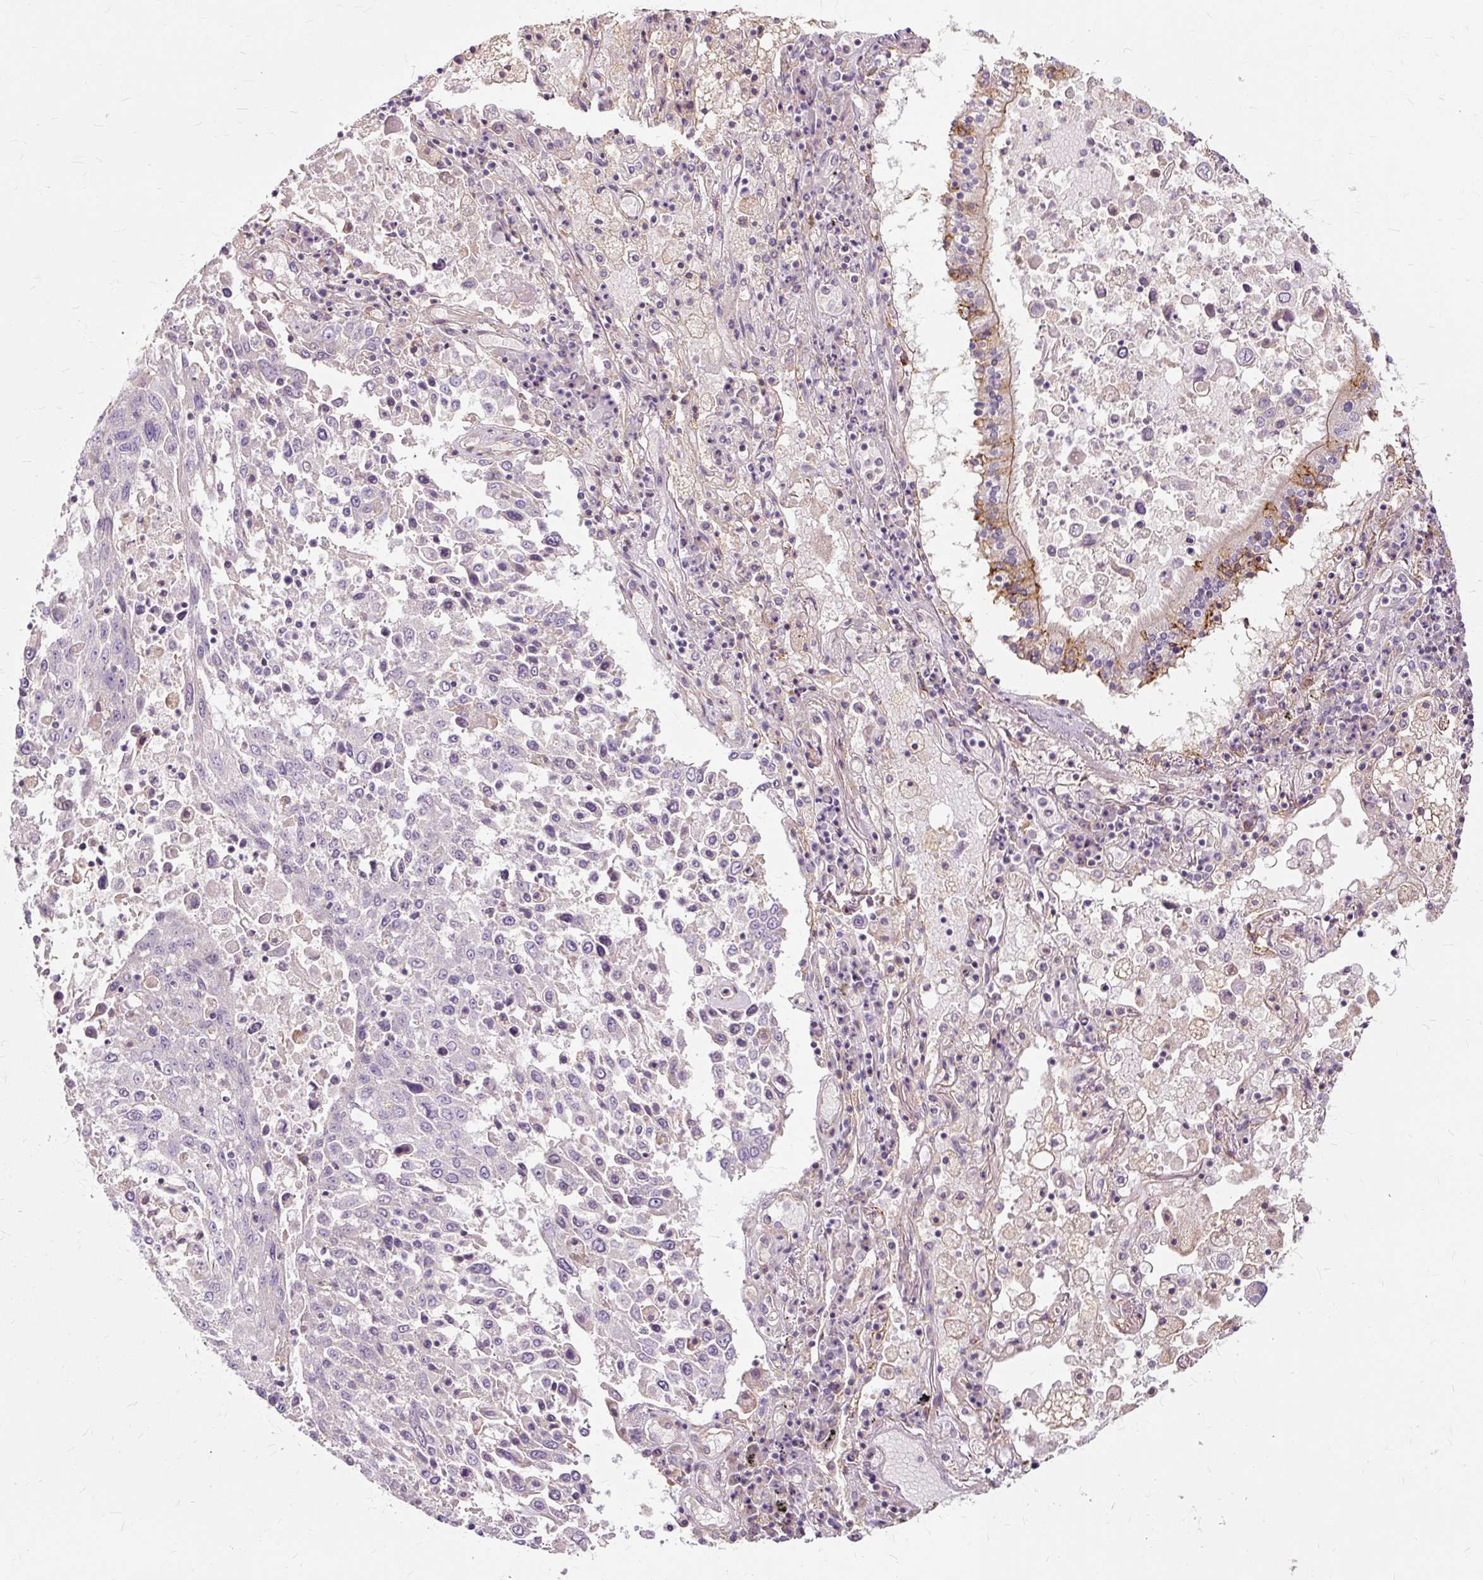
{"staining": {"intensity": "negative", "quantity": "none", "location": "none"}, "tissue": "lung cancer", "cell_type": "Tumor cells", "image_type": "cancer", "snomed": [{"axis": "morphology", "description": "Squamous cell carcinoma, NOS"}, {"axis": "topography", "description": "Lung"}], "caption": "Immunohistochemical staining of human lung cancer (squamous cell carcinoma) reveals no significant expression in tumor cells.", "gene": "TSPAN8", "patient": {"sex": "male", "age": 65}}